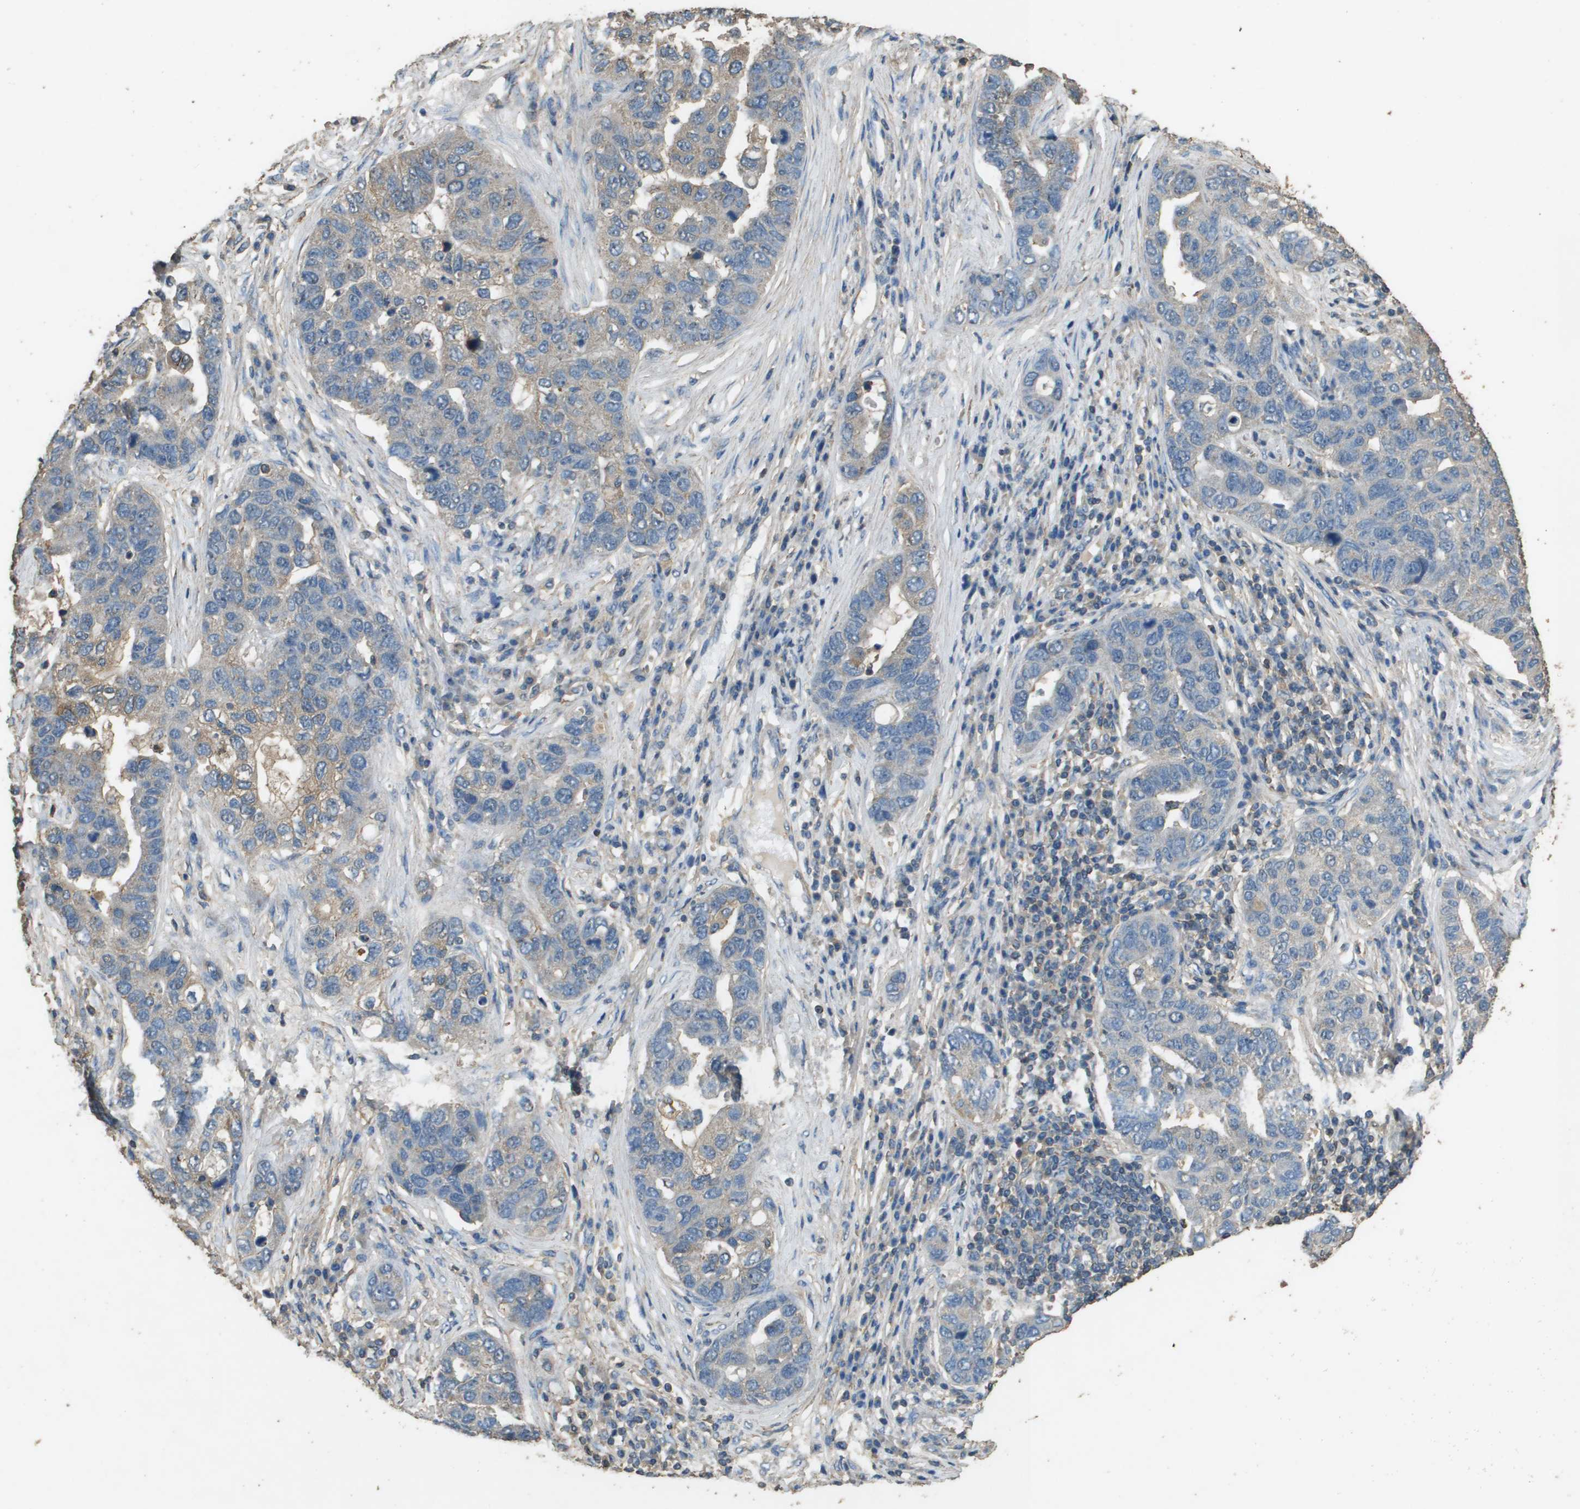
{"staining": {"intensity": "weak", "quantity": "<25%", "location": "cytoplasmic/membranous"}, "tissue": "pancreatic cancer", "cell_type": "Tumor cells", "image_type": "cancer", "snomed": [{"axis": "morphology", "description": "Adenocarcinoma, NOS"}, {"axis": "topography", "description": "Pancreas"}], "caption": "A micrograph of pancreatic cancer stained for a protein exhibits no brown staining in tumor cells. Nuclei are stained in blue.", "gene": "MS4A7", "patient": {"sex": "female", "age": 61}}